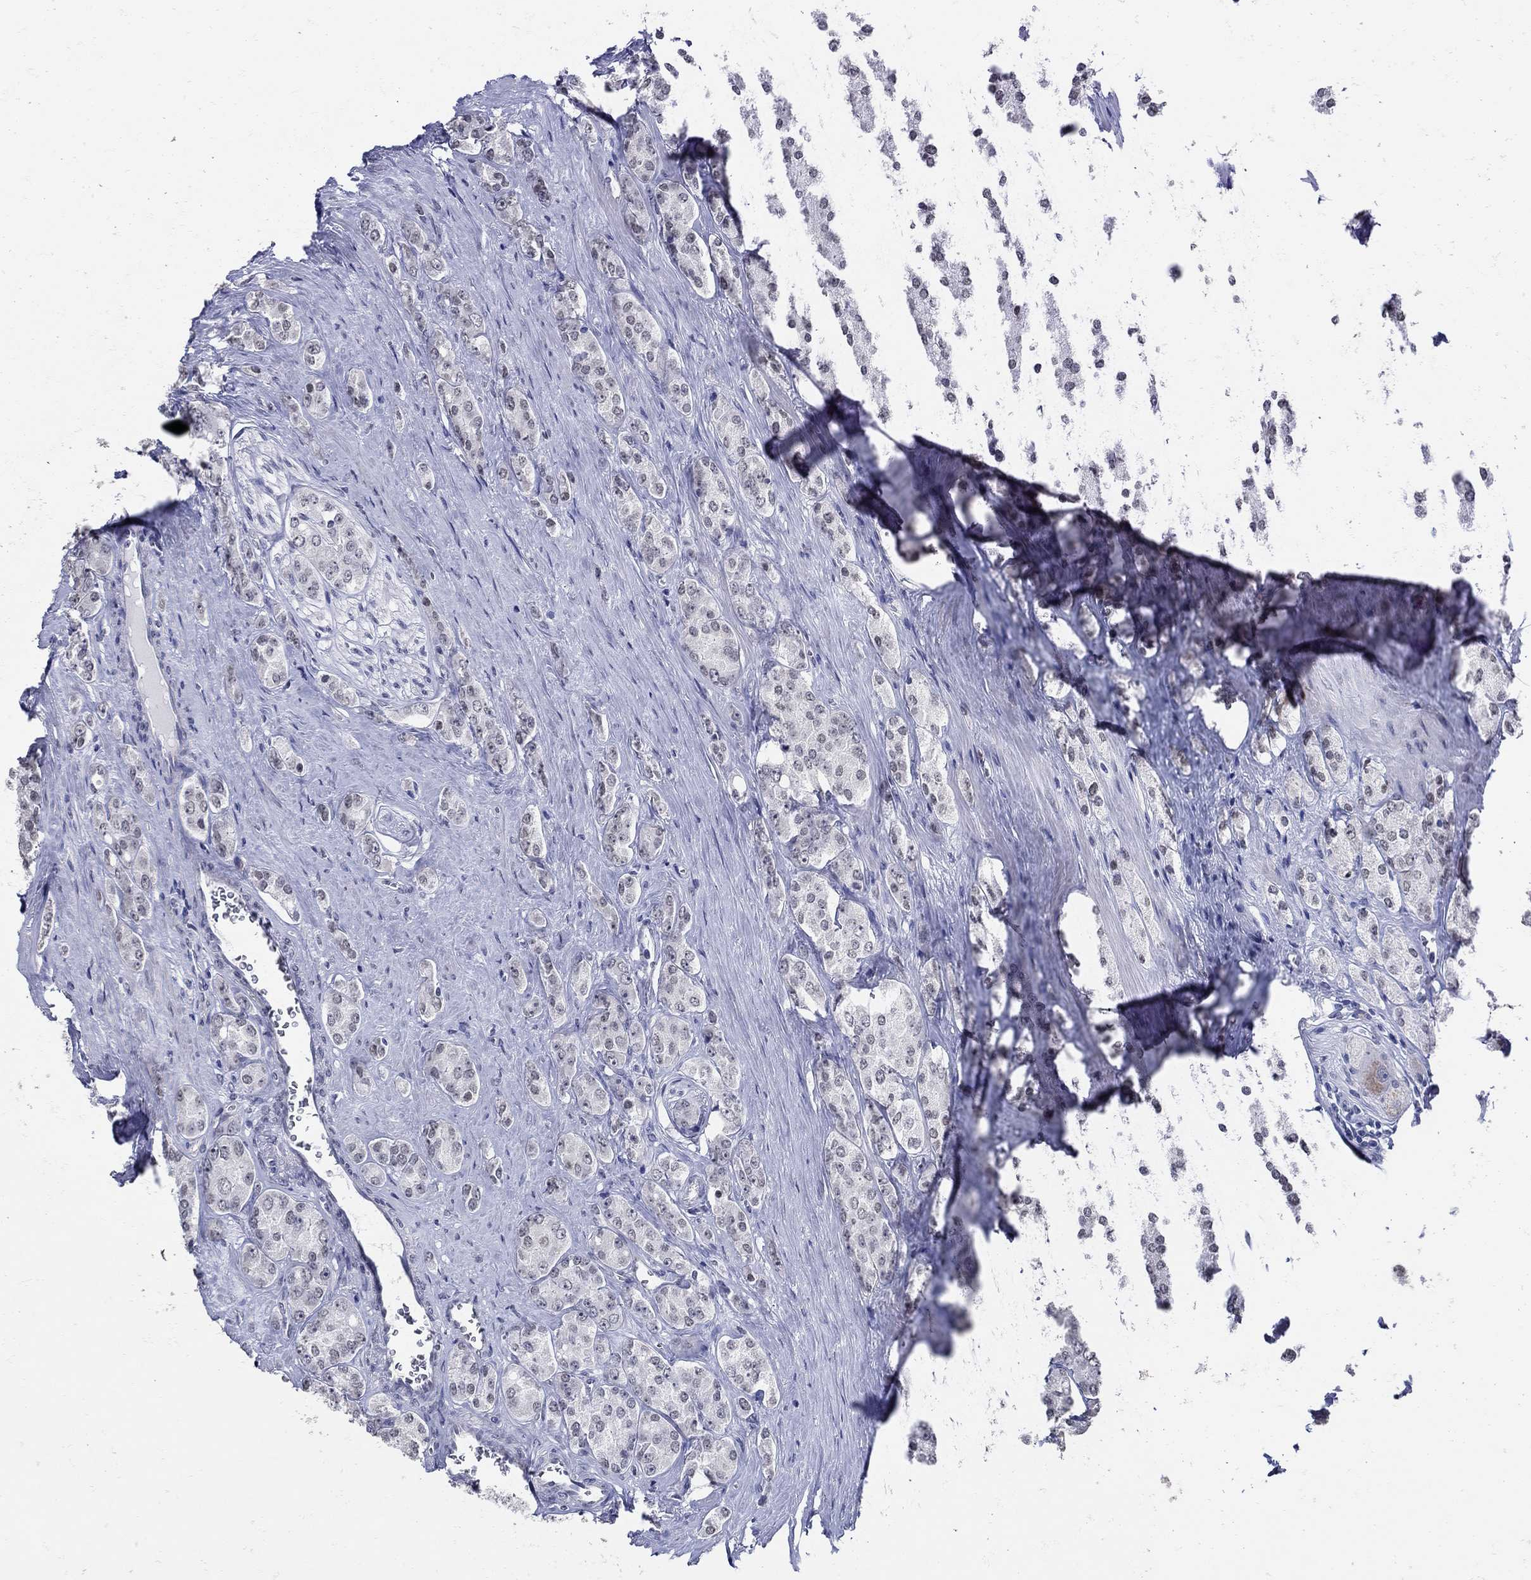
{"staining": {"intensity": "negative", "quantity": "none", "location": "none"}, "tissue": "prostate cancer", "cell_type": "Tumor cells", "image_type": "cancer", "snomed": [{"axis": "morphology", "description": "Adenocarcinoma, NOS"}, {"axis": "topography", "description": "Prostate"}], "caption": "Protein analysis of adenocarcinoma (prostate) displays no significant staining in tumor cells. (Stains: DAB immunohistochemistry (IHC) with hematoxylin counter stain, Microscopy: brightfield microscopy at high magnification).", "gene": "KCNN3", "patient": {"sex": "male", "age": 67}}